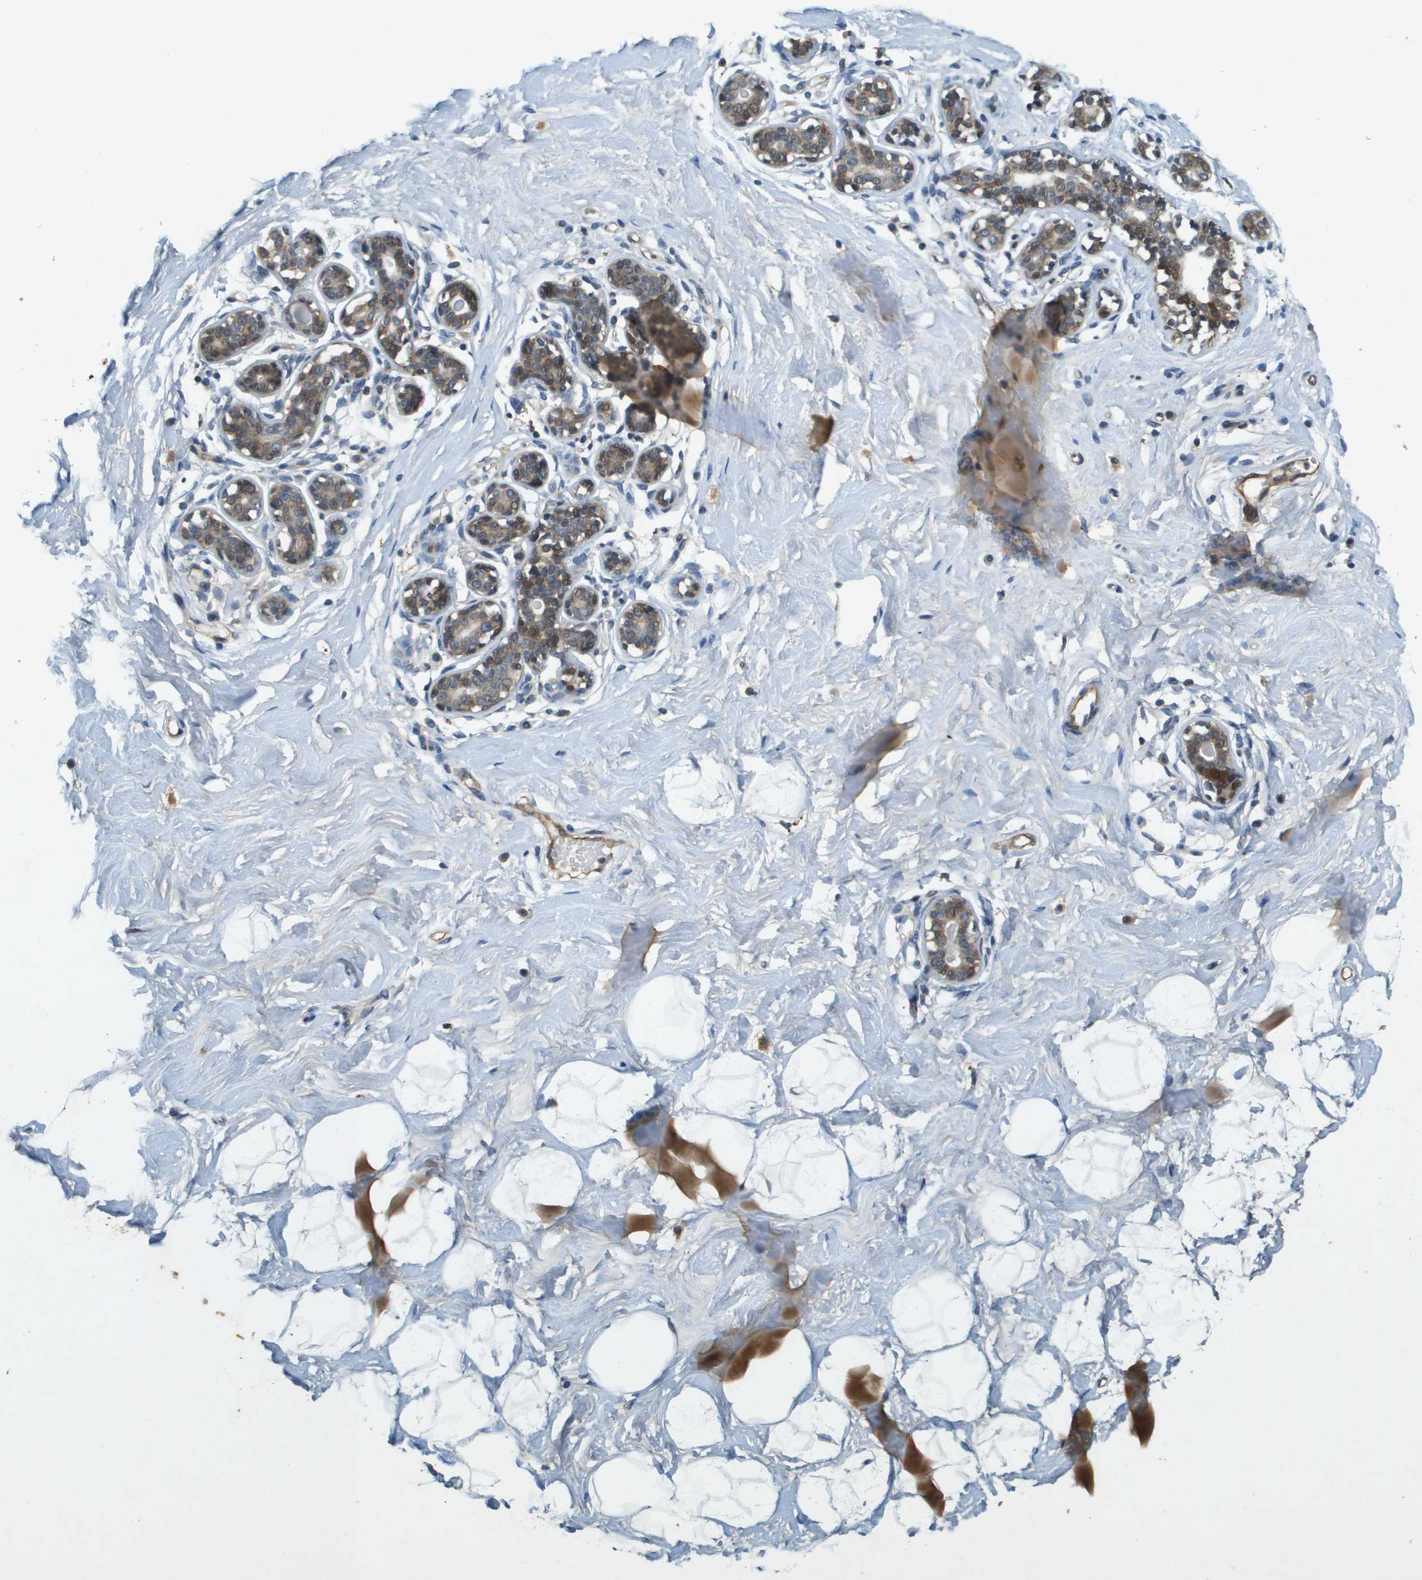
{"staining": {"intensity": "negative", "quantity": "none", "location": "none"}, "tissue": "breast", "cell_type": "Adipocytes", "image_type": "normal", "snomed": [{"axis": "morphology", "description": "Normal tissue, NOS"}, {"axis": "topography", "description": "Breast"}], "caption": "DAB (3,3'-diaminobenzidine) immunohistochemical staining of benign human breast shows no significant positivity in adipocytes.", "gene": "PGAP3", "patient": {"sex": "female", "age": 23}}